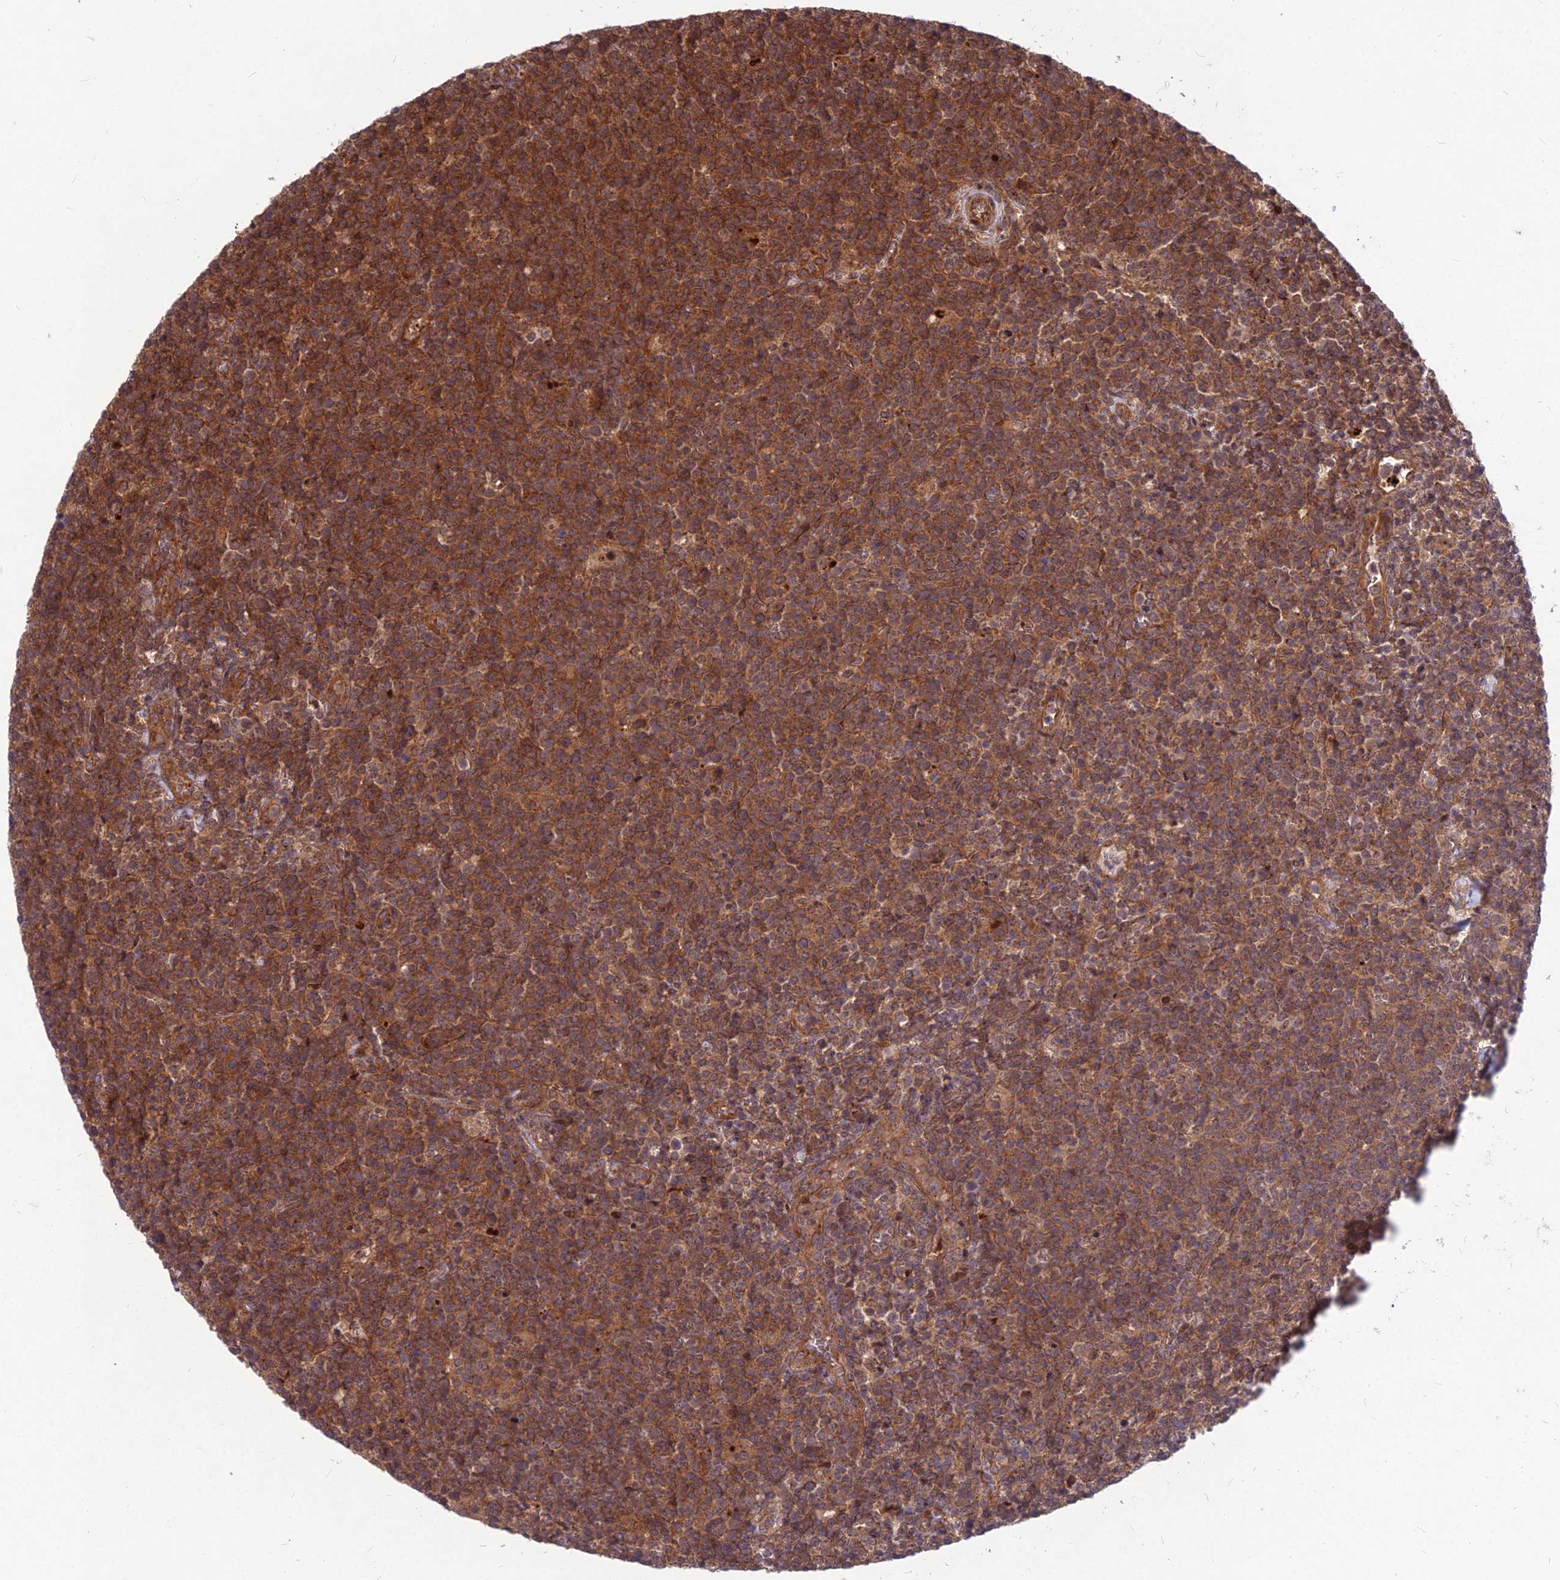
{"staining": {"intensity": "moderate", "quantity": ">75%", "location": "cytoplasmic/membranous"}, "tissue": "lymphoma", "cell_type": "Tumor cells", "image_type": "cancer", "snomed": [{"axis": "morphology", "description": "Malignant lymphoma, non-Hodgkin's type, High grade"}, {"axis": "topography", "description": "Lymph node"}], "caption": "Immunohistochemical staining of human lymphoma shows moderate cytoplasmic/membranous protein positivity in approximately >75% of tumor cells.", "gene": "MFSD8", "patient": {"sex": "male", "age": 61}}